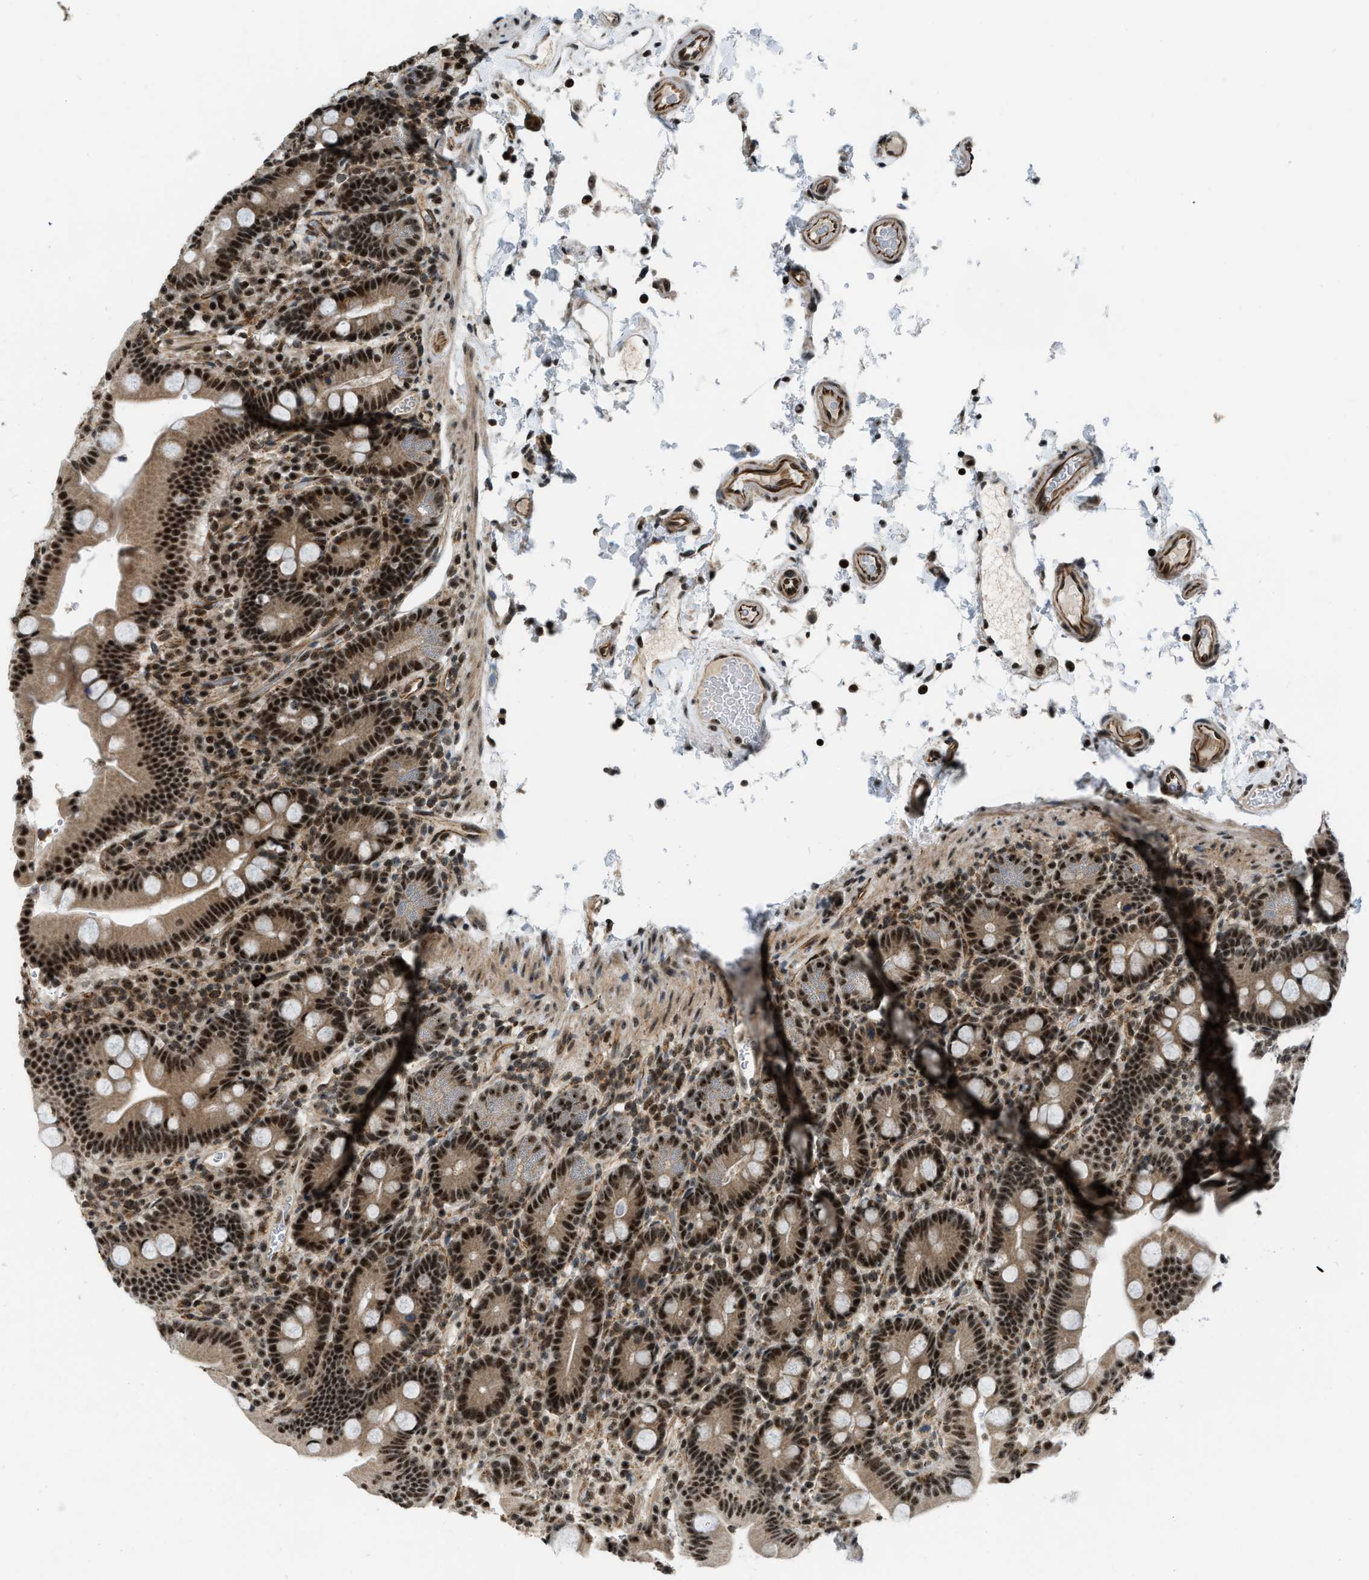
{"staining": {"intensity": "strong", "quantity": ">75%", "location": "nuclear"}, "tissue": "duodenum", "cell_type": "Glandular cells", "image_type": "normal", "snomed": [{"axis": "morphology", "description": "Normal tissue, NOS"}, {"axis": "topography", "description": "Small intestine, NOS"}], "caption": "DAB immunohistochemical staining of benign human duodenum exhibits strong nuclear protein expression in about >75% of glandular cells. The staining was performed using DAB (3,3'-diaminobenzidine) to visualize the protein expression in brown, while the nuclei were stained in blue with hematoxylin (Magnification: 20x).", "gene": "E2F1", "patient": {"sex": "female", "age": 71}}